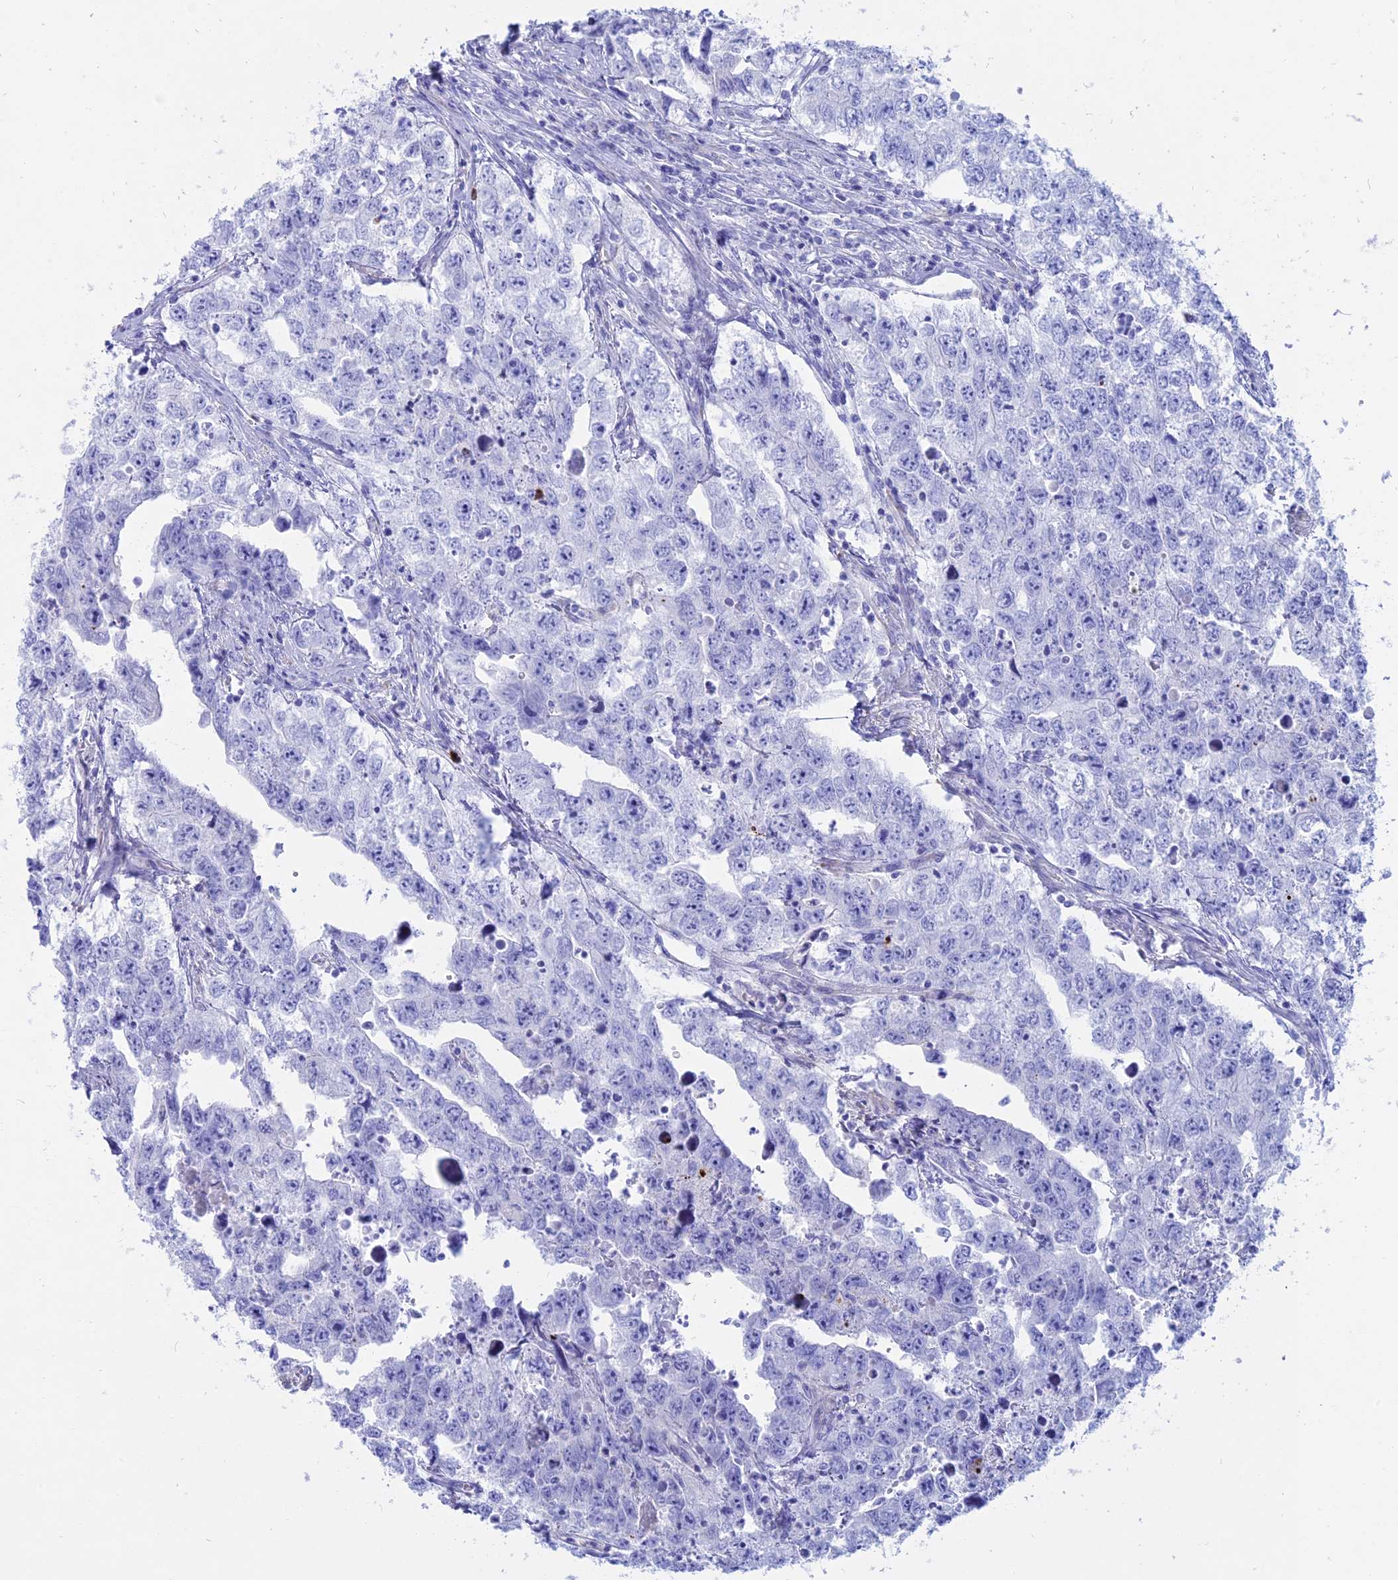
{"staining": {"intensity": "negative", "quantity": "none", "location": "none"}, "tissue": "testis cancer", "cell_type": "Tumor cells", "image_type": "cancer", "snomed": [{"axis": "morphology", "description": "Seminoma, NOS"}, {"axis": "morphology", "description": "Carcinoma, Embryonal, NOS"}, {"axis": "topography", "description": "Testis"}], "caption": "There is no significant staining in tumor cells of testis cancer. The staining is performed using DAB (3,3'-diaminobenzidine) brown chromogen with nuclei counter-stained in using hematoxylin.", "gene": "OR2AE1", "patient": {"sex": "male", "age": 43}}